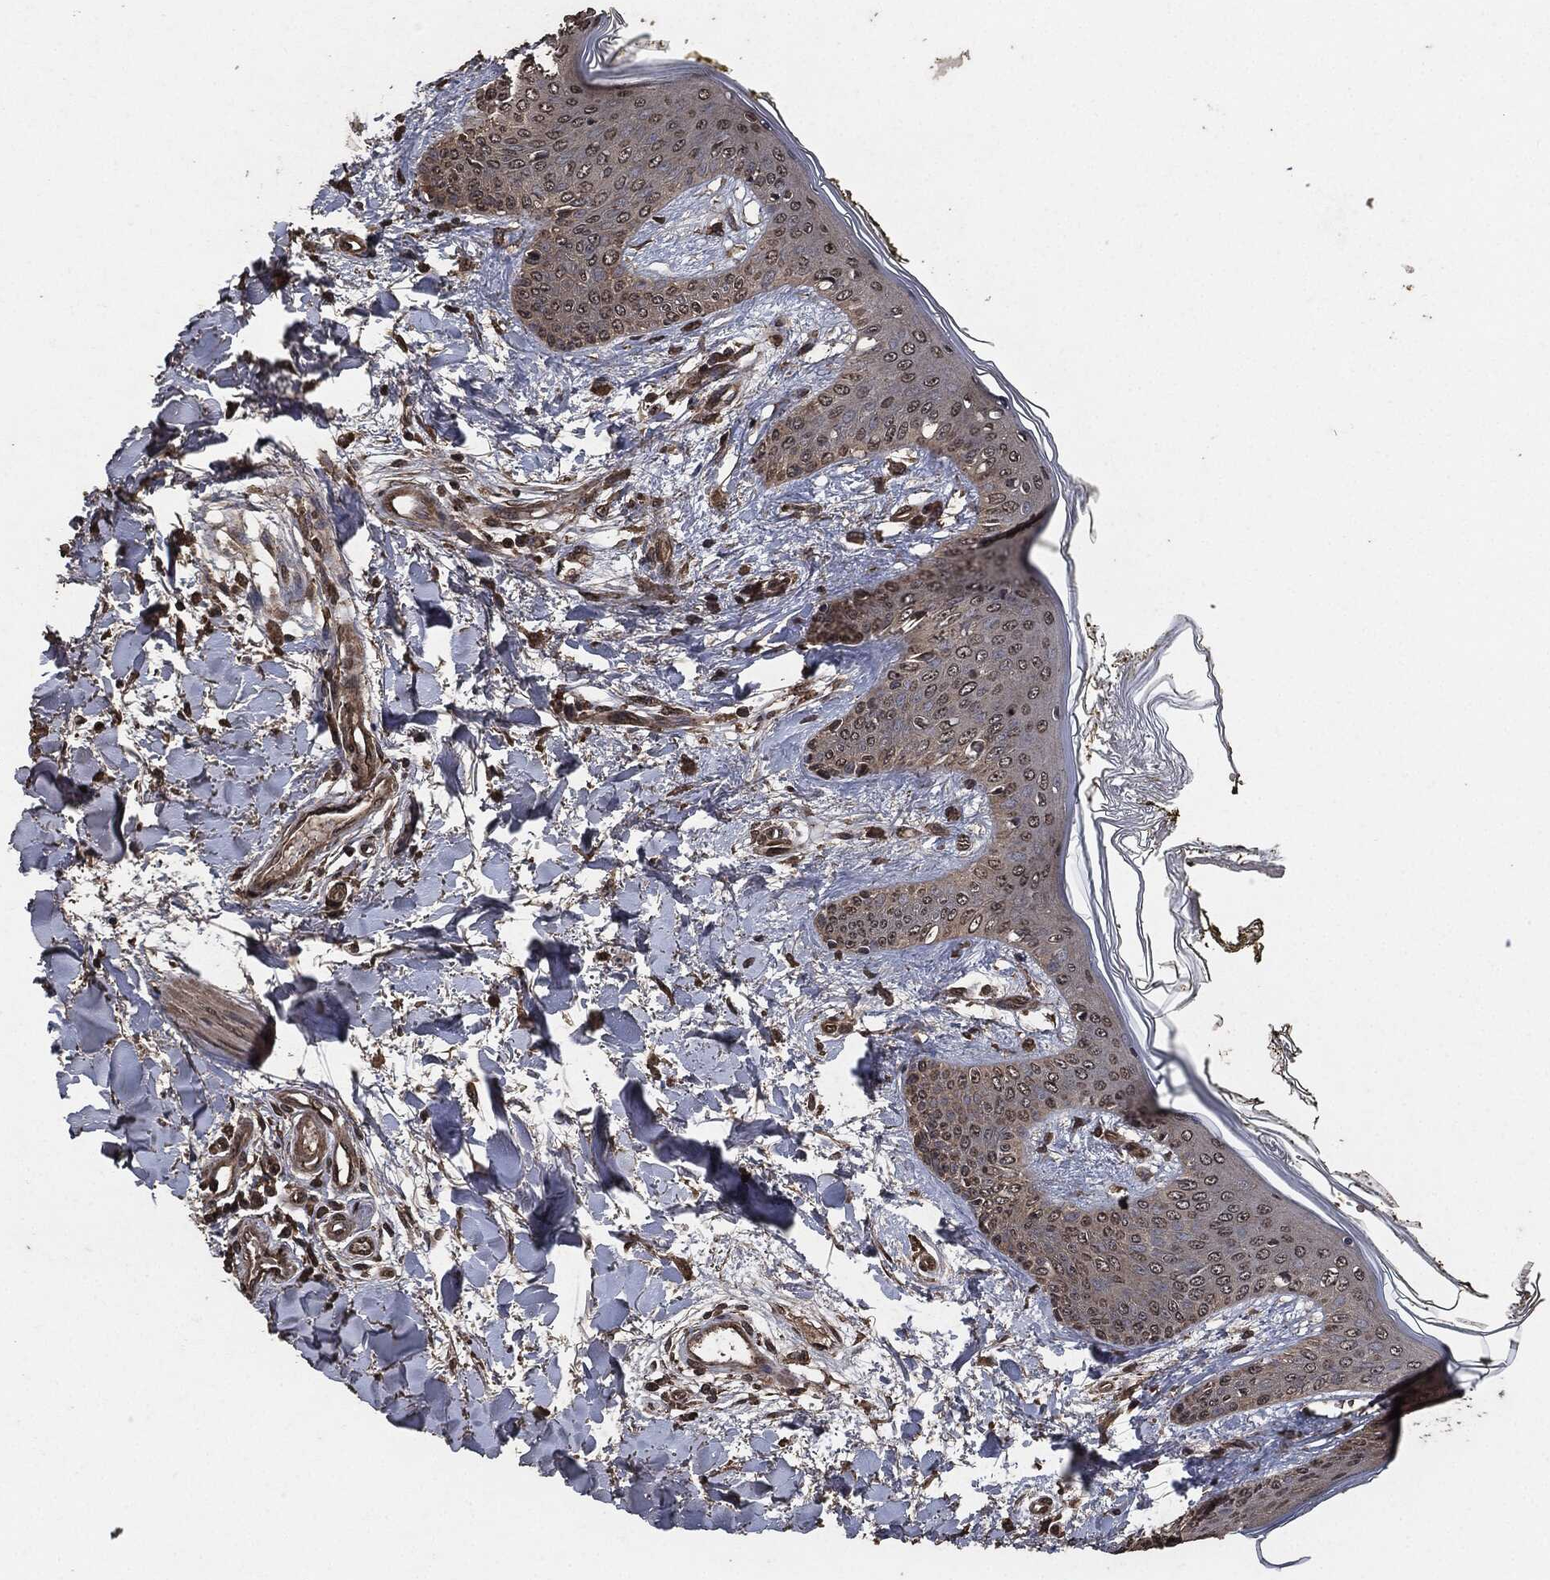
{"staining": {"intensity": "moderate", "quantity": ">75%", "location": "cytoplasmic/membranous"}, "tissue": "skin", "cell_type": "Fibroblasts", "image_type": "normal", "snomed": [{"axis": "morphology", "description": "Normal tissue, NOS"}, {"axis": "morphology", "description": "Malignant melanoma, NOS"}, {"axis": "topography", "description": "Skin"}], "caption": "The micrograph demonstrates staining of unremarkable skin, revealing moderate cytoplasmic/membranous protein positivity (brown color) within fibroblasts.", "gene": "AKT1S1", "patient": {"sex": "female", "age": 34}}